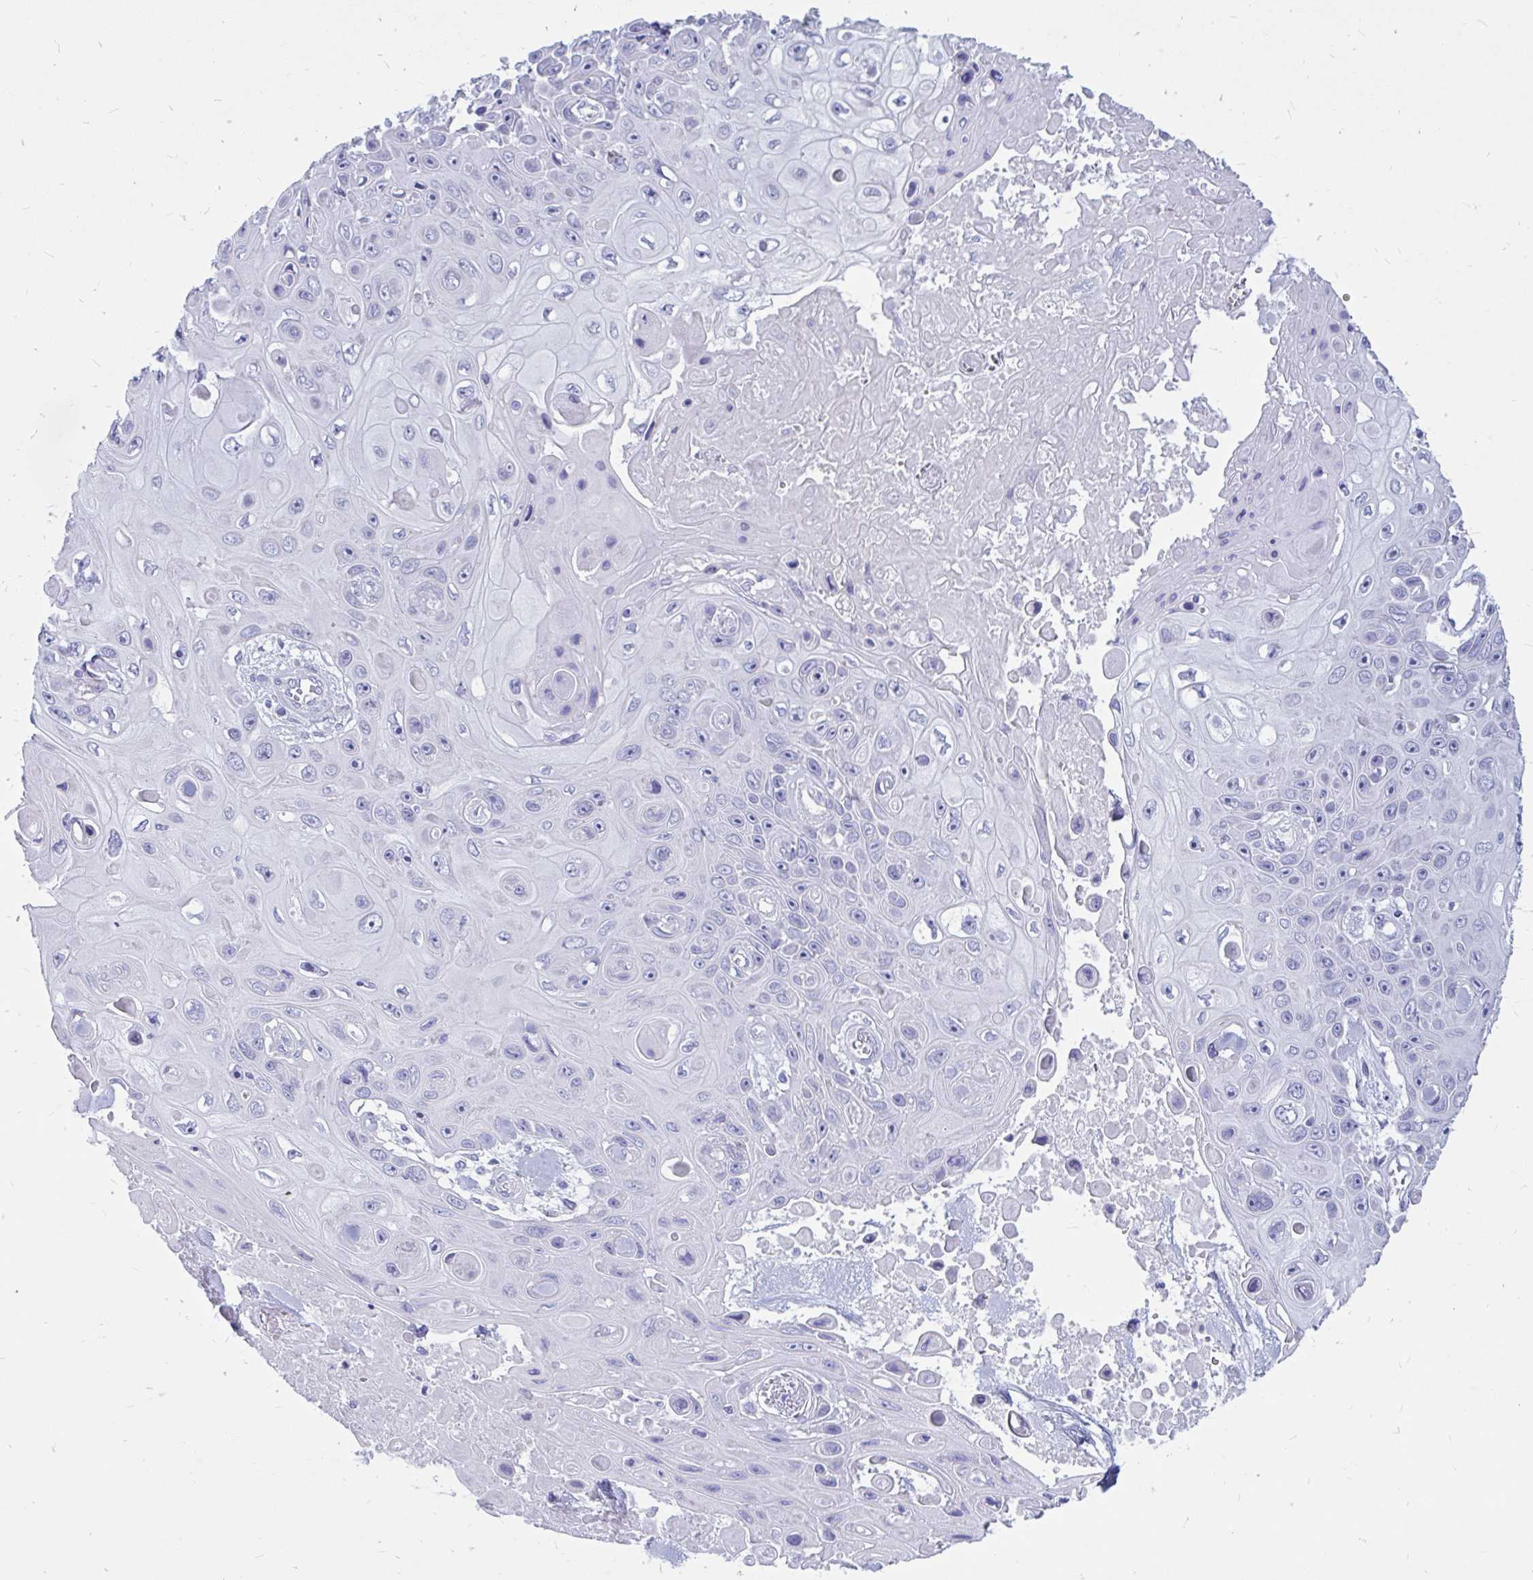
{"staining": {"intensity": "negative", "quantity": "none", "location": "none"}, "tissue": "skin cancer", "cell_type": "Tumor cells", "image_type": "cancer", "snomed": [{"axis": "morphology", "description": "Squamous cell carcinoma, NOS"}, {"axis": "topography", "description": "Skin"}], "caption": "Image shows no protein staining in tumor cells of skin cancer tissue. (DAB (3,3'-diaminobenzidine) immunohistochemistry visualized using brightfield microscopy, high magnification).", "gene": "IGSF5", "patient": {"sex": "male", "age": 82}}